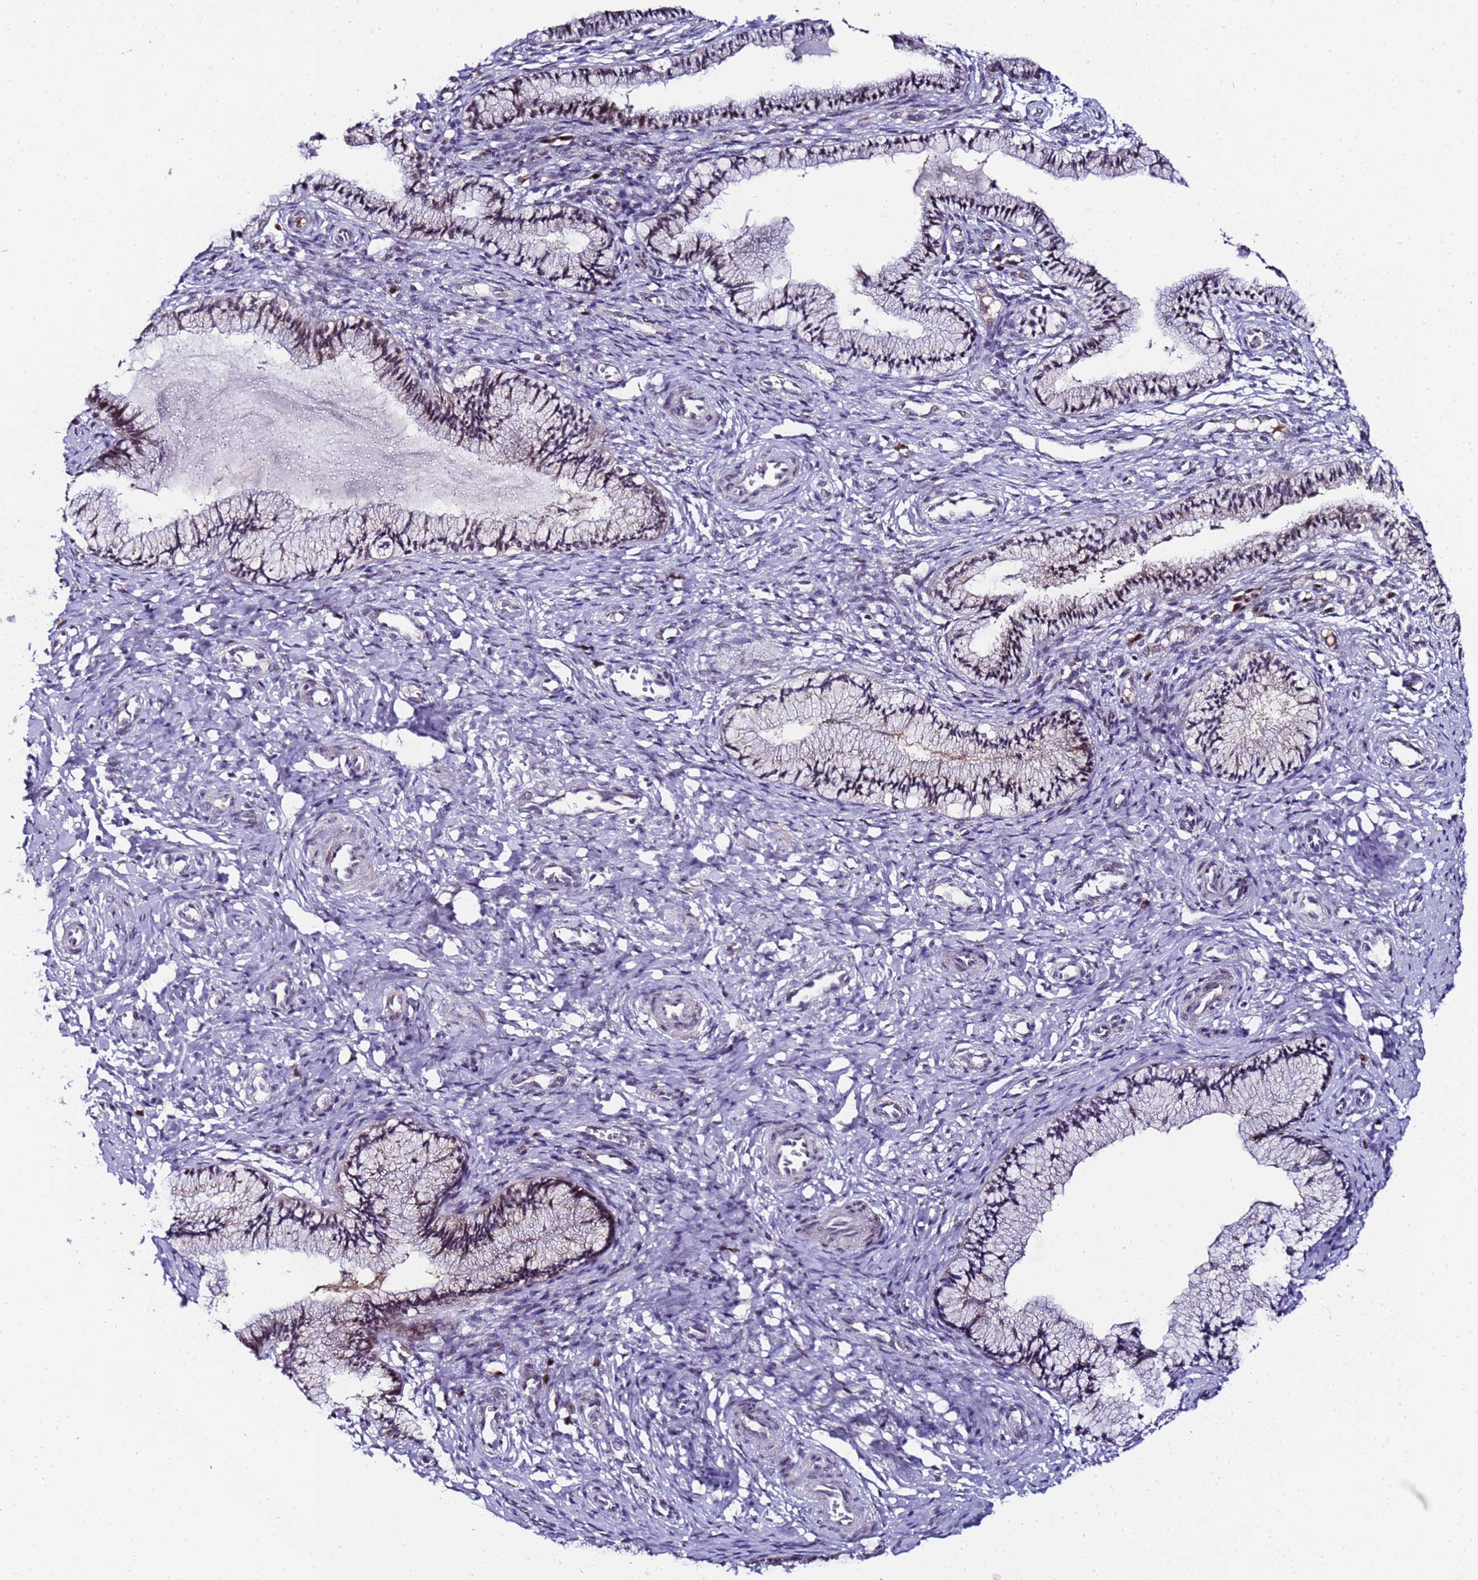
{"staining": {"intensity": "weak", "quantity": "25%-75%", "location": "cytoplasmic/membranous"}, "tissue": "cervix", "cell_type": "Glandular cells", "image_type": "normal", "snomed": [{"axis": "morphology", "description": "Normal tissue, NOS"}, {"axis": "topography", "description": "Cervix"}], "caption": "A high-resolution image shows immunohistochemistry (IHC) staining of normal cervix, which demonstrates weak cytoplasmic/membranous positivity in approximately 25%-75% of glandular cells.", "gene": "C19orf47", "patient": {"sex": "female", "age": 27}}